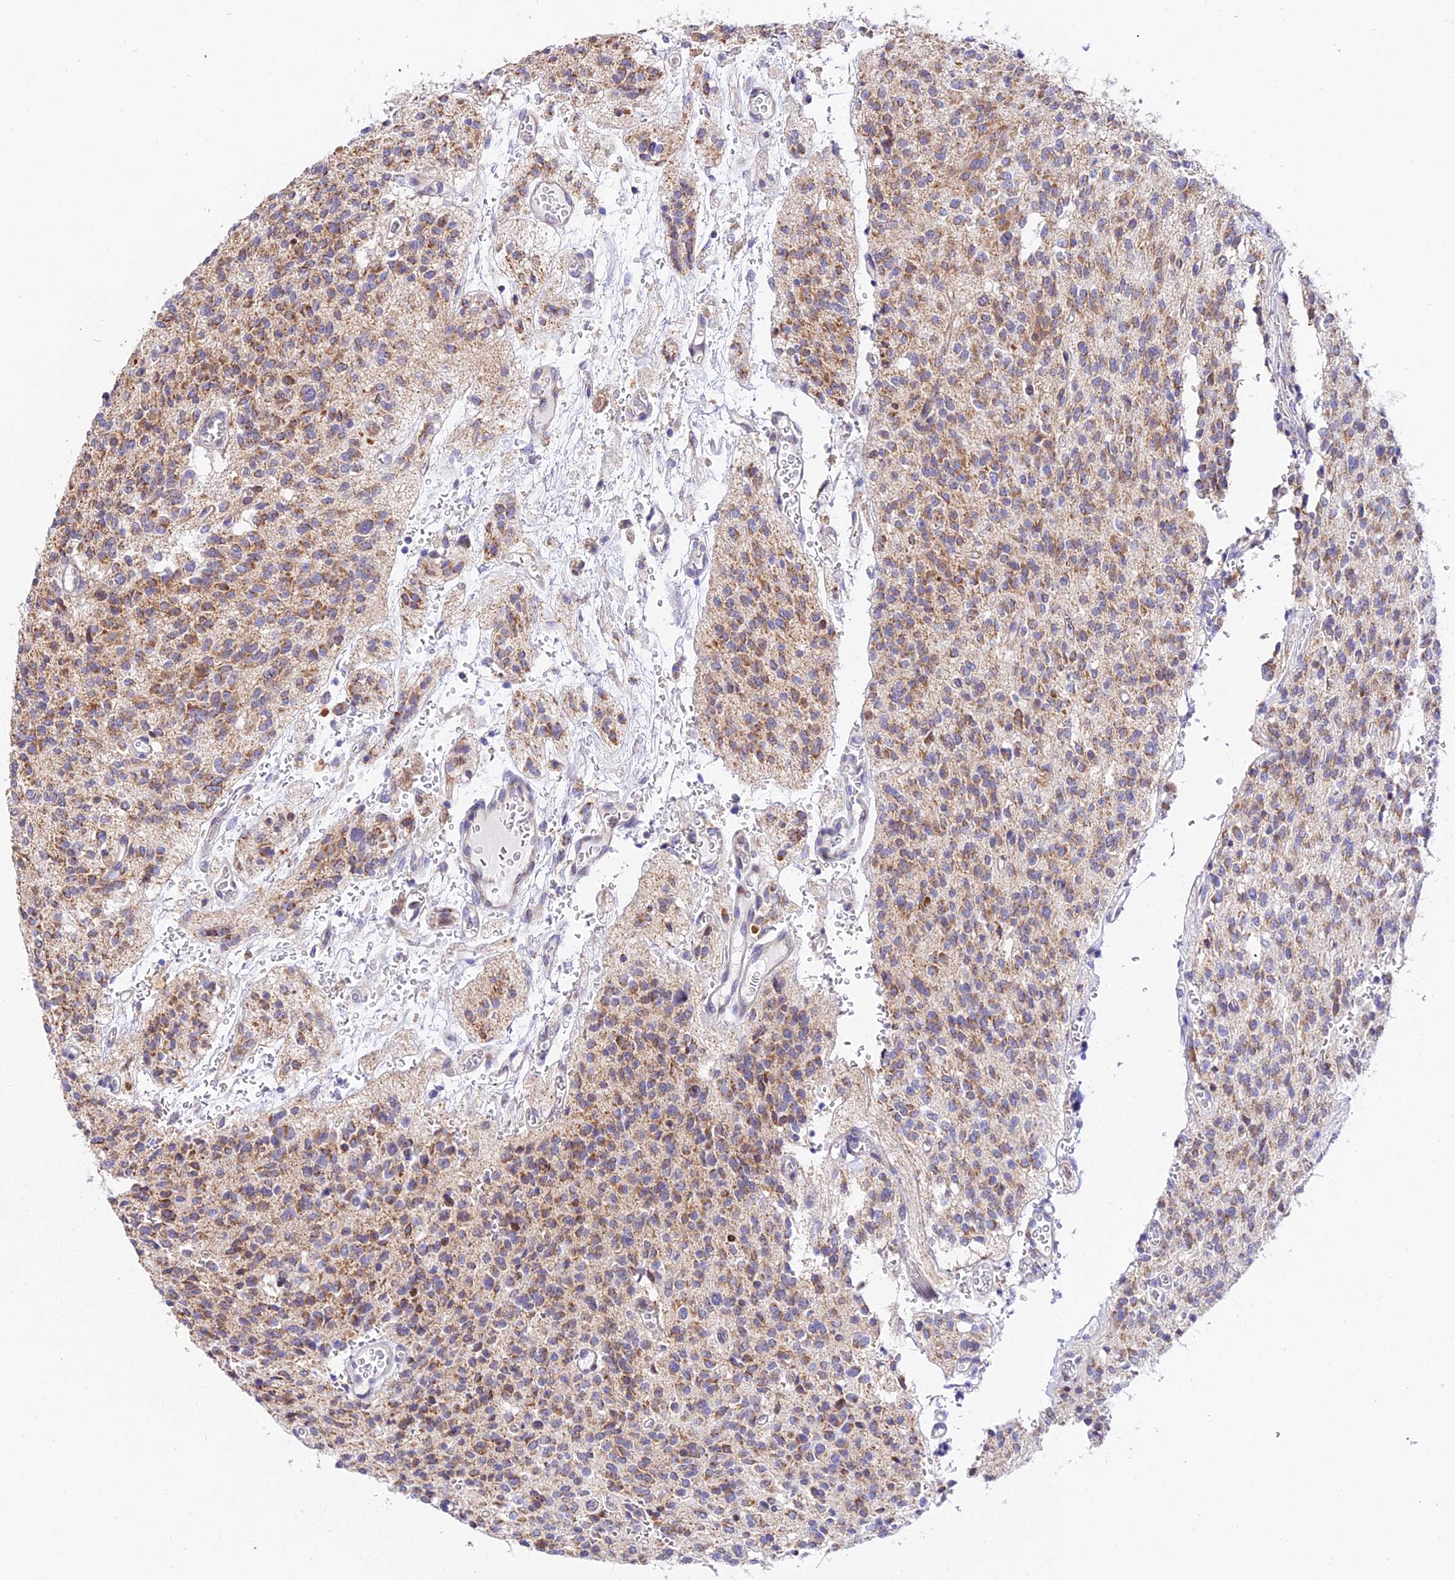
{"staining": {"intensity": "moderate", "quantity": ">75%", "location": "cytoplasmic/membranous"}, "tissue": "glioma", "cell_type": "Tumor cells", "image_type": "cancer", "snomed": [{"axis": "morphology", "description": "Glioma, malignant, High grade"}, {"axis": "topography", "description": "Brain"}], "caption": "Glioma stained for a protein exhibits moderate cytoplasmic/membranous positivity in tumor cells.", "gene": "ATP5PB", "patient": {"sex": "male", "age": 34}}